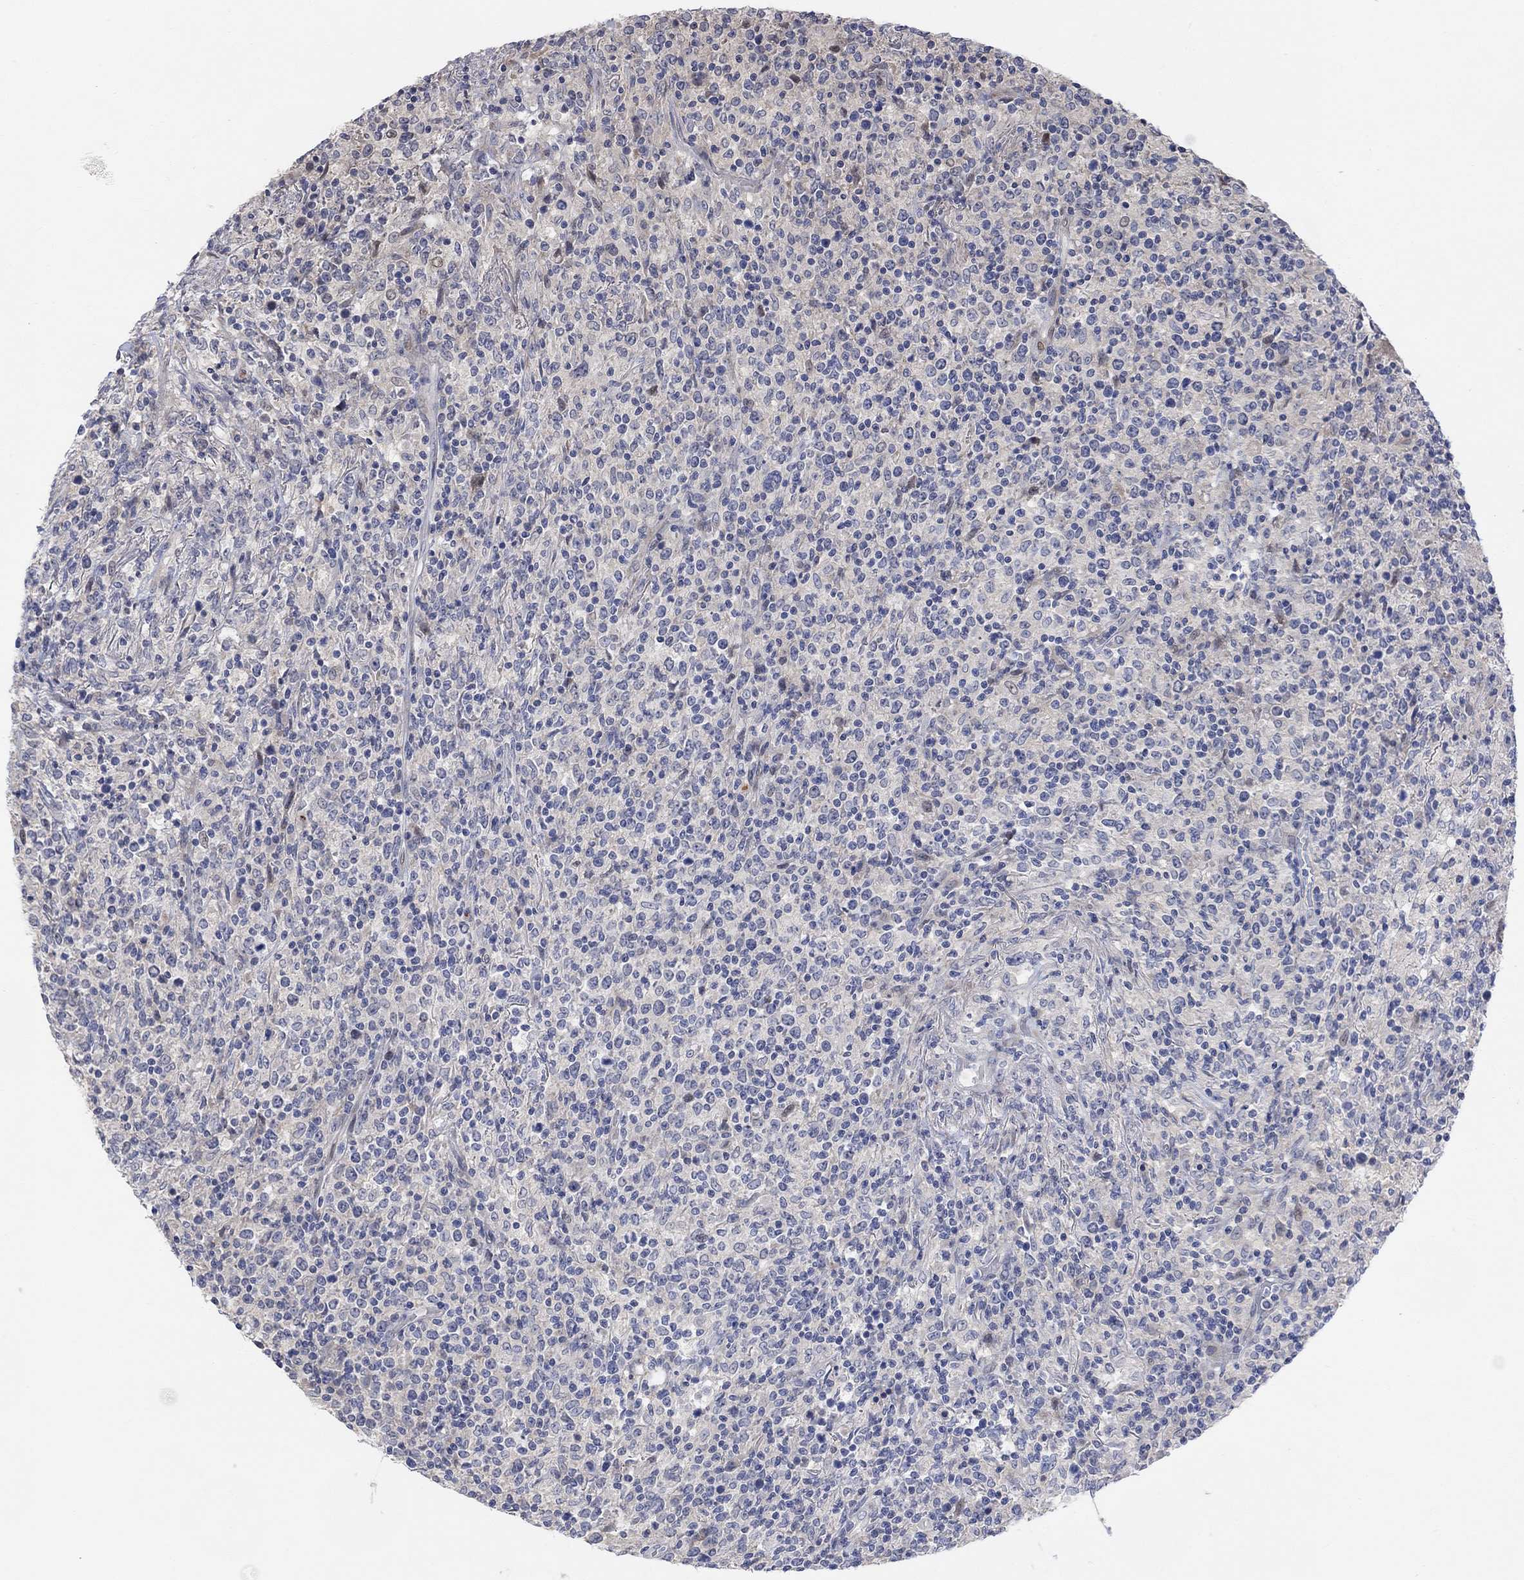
{"staining": {"intensity": "negative", "quantity": "none", "location": "none"}, "tissue": "lymphoma", "cell_type": "Tumor cells", "image_type": "cancer", "snomed": [{"axis": "morphology", "description": "Malignant lymphoma, non-Hodgkin's type, High grade"}, {"axis": "topography", "description": "Lung"}], "caption": "IHC of human lymphoma exhibits no staining in tumor cells.", "gene": "CNTF", "patient": {"sex": "male", "age": 79}}